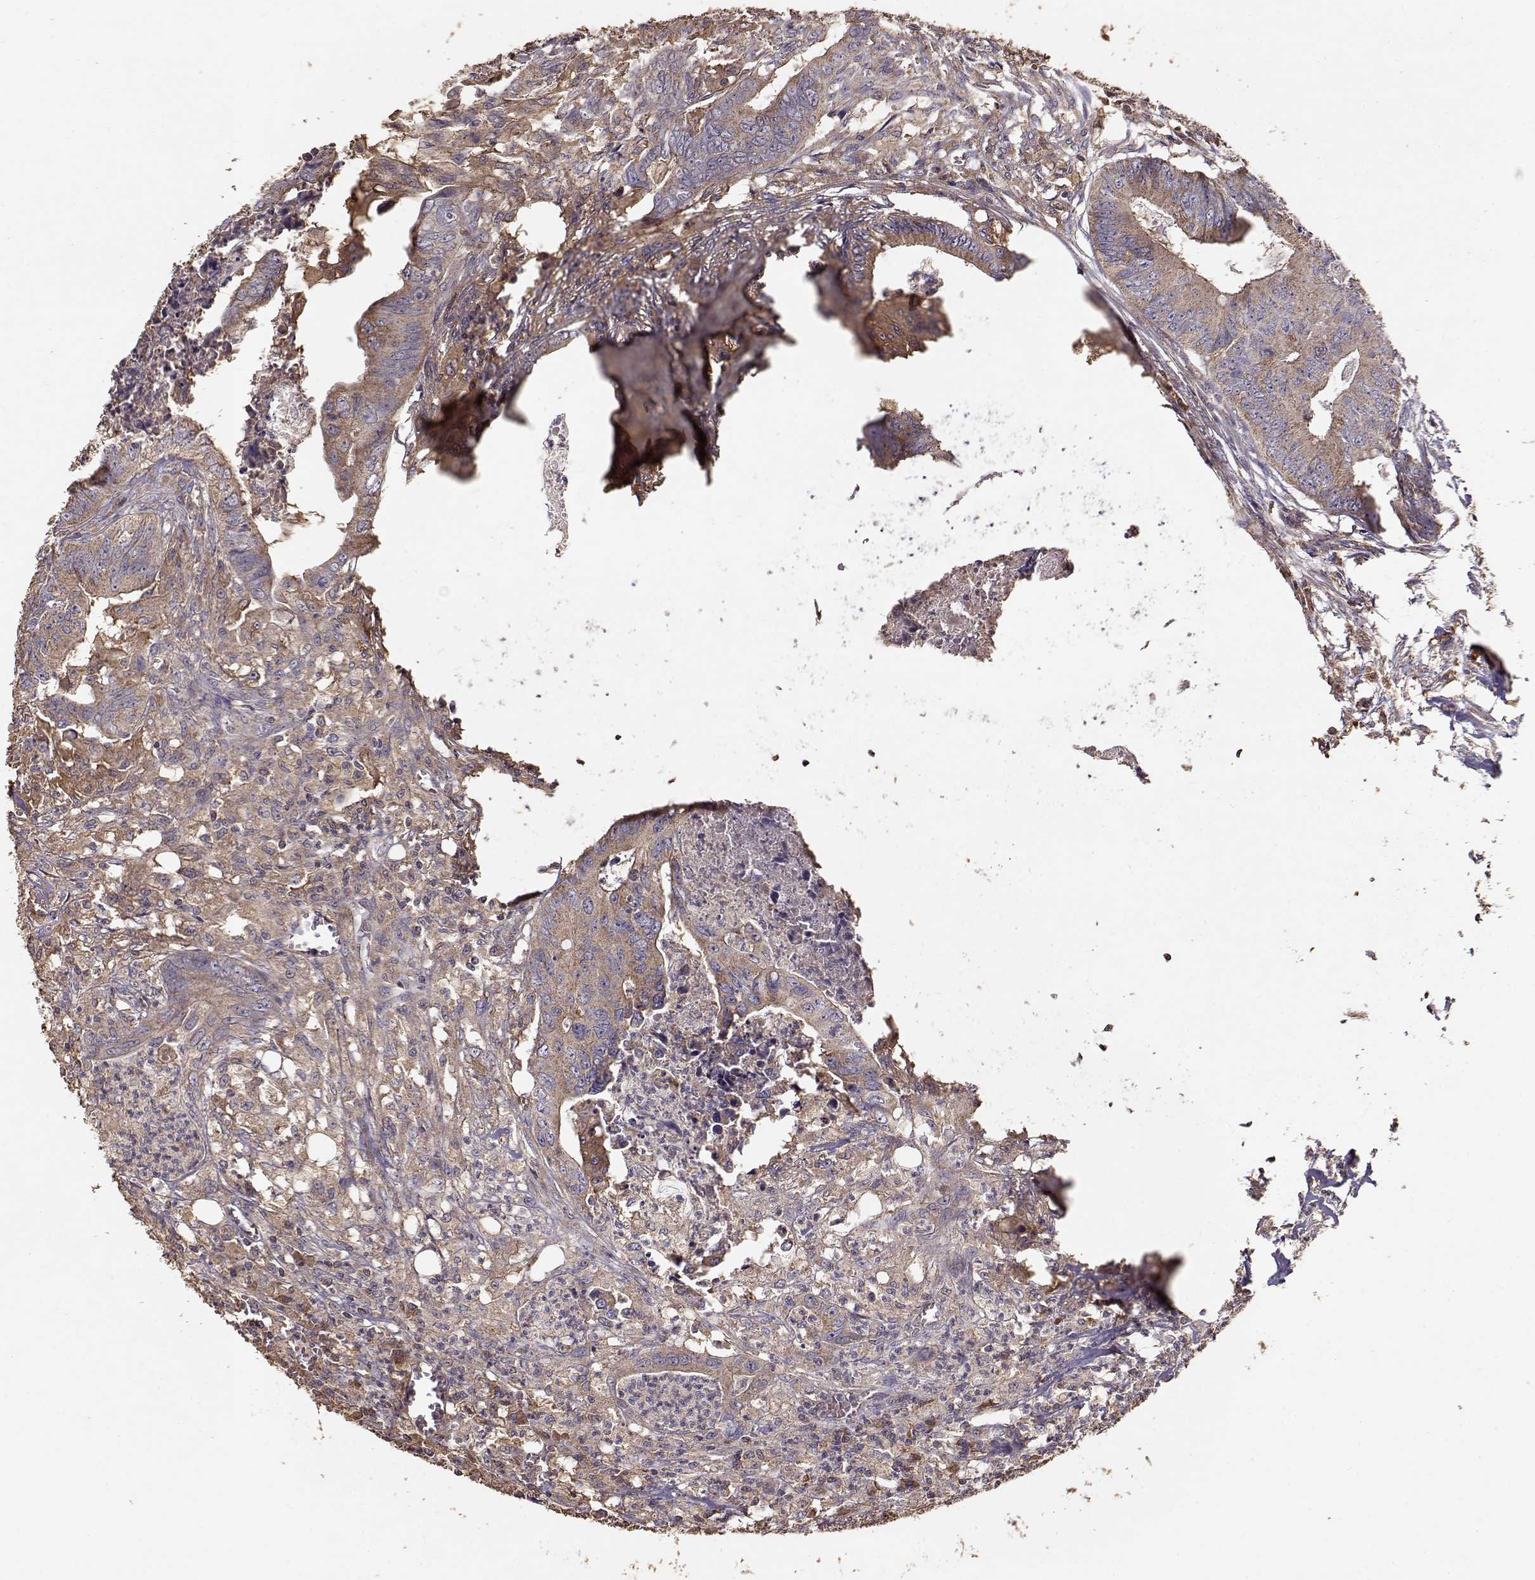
{"staining": {"intensity": "moderate", "quantity": ">75%", "location": "cytoplasmic/membranous"}, "tissue": "colorectal cancer", "cell_type": "Tumor cells", "image_type": "cancer", "snomed": [{"axis": "morphology", "description": "Adenocarcinoma, NOS"}, {"axis": "topography", "description": "Colon"}], "caption": "Tumor cells display moderate cytoplasmic/membranous staining in approximately >75% of cells in colorectal adenocarcinoma.", "gene": "TARS3", "patient": {"sex": "male", "age": 84}}